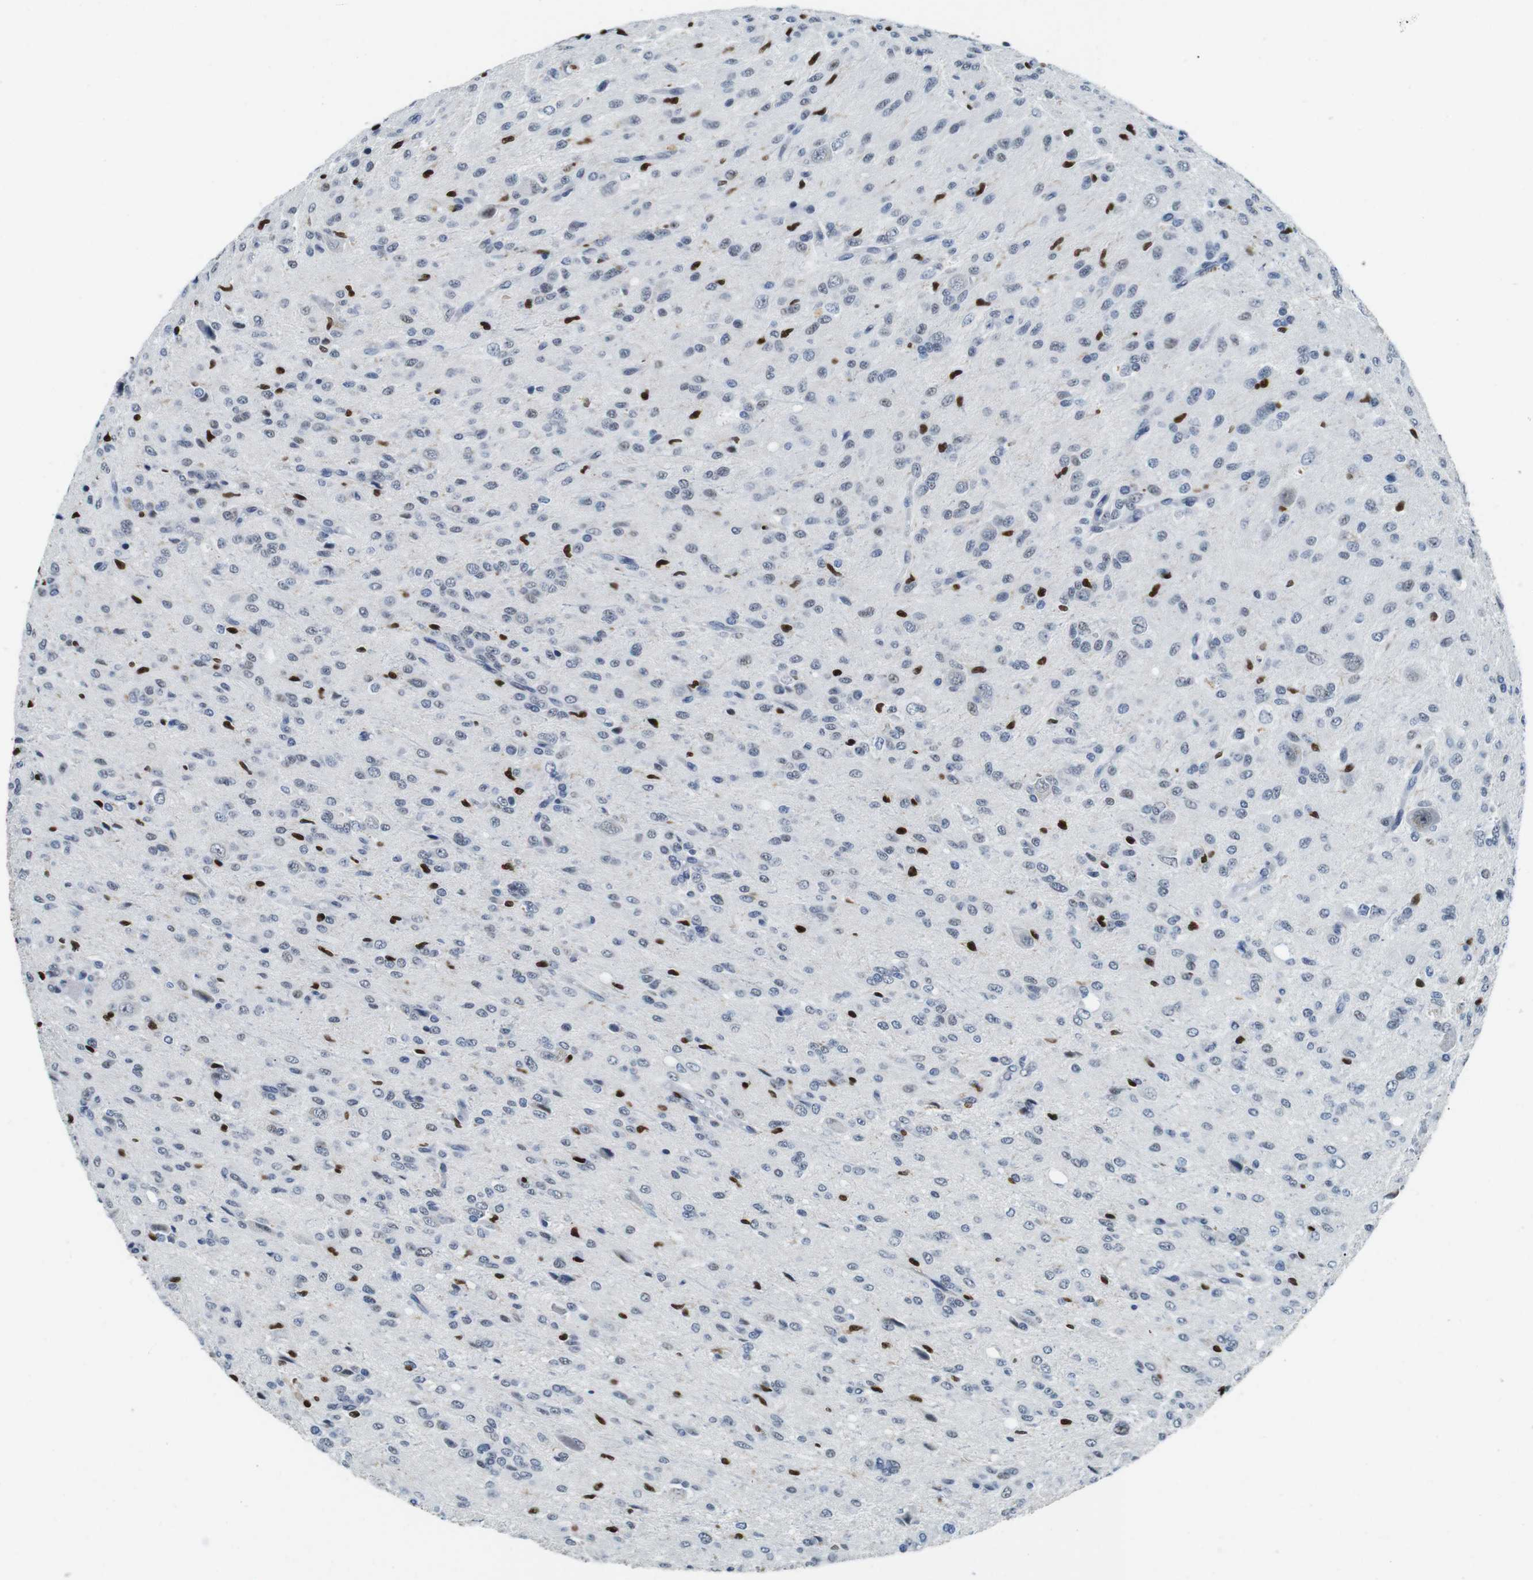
{"staining": {"intensity": "negative", "quantity": "none", "location": "none"}, "tissue": "glioma", "cell_type": "Tumor cells", "image_type": "cancer", "snomed": [{"axis": "morphology", "description": "Glioma, malignant, High grade"}, {"axis": "topography", "description": "Brain"}], "caption": "Immunohistochemistry (IHC) of glioma displays no staining in tumor cells. (Immunohistochemistry (IHC), brightfield microscopy, high magnification).", "gene": "IRF8", "patient": {"sex": "female", "age": 59}}